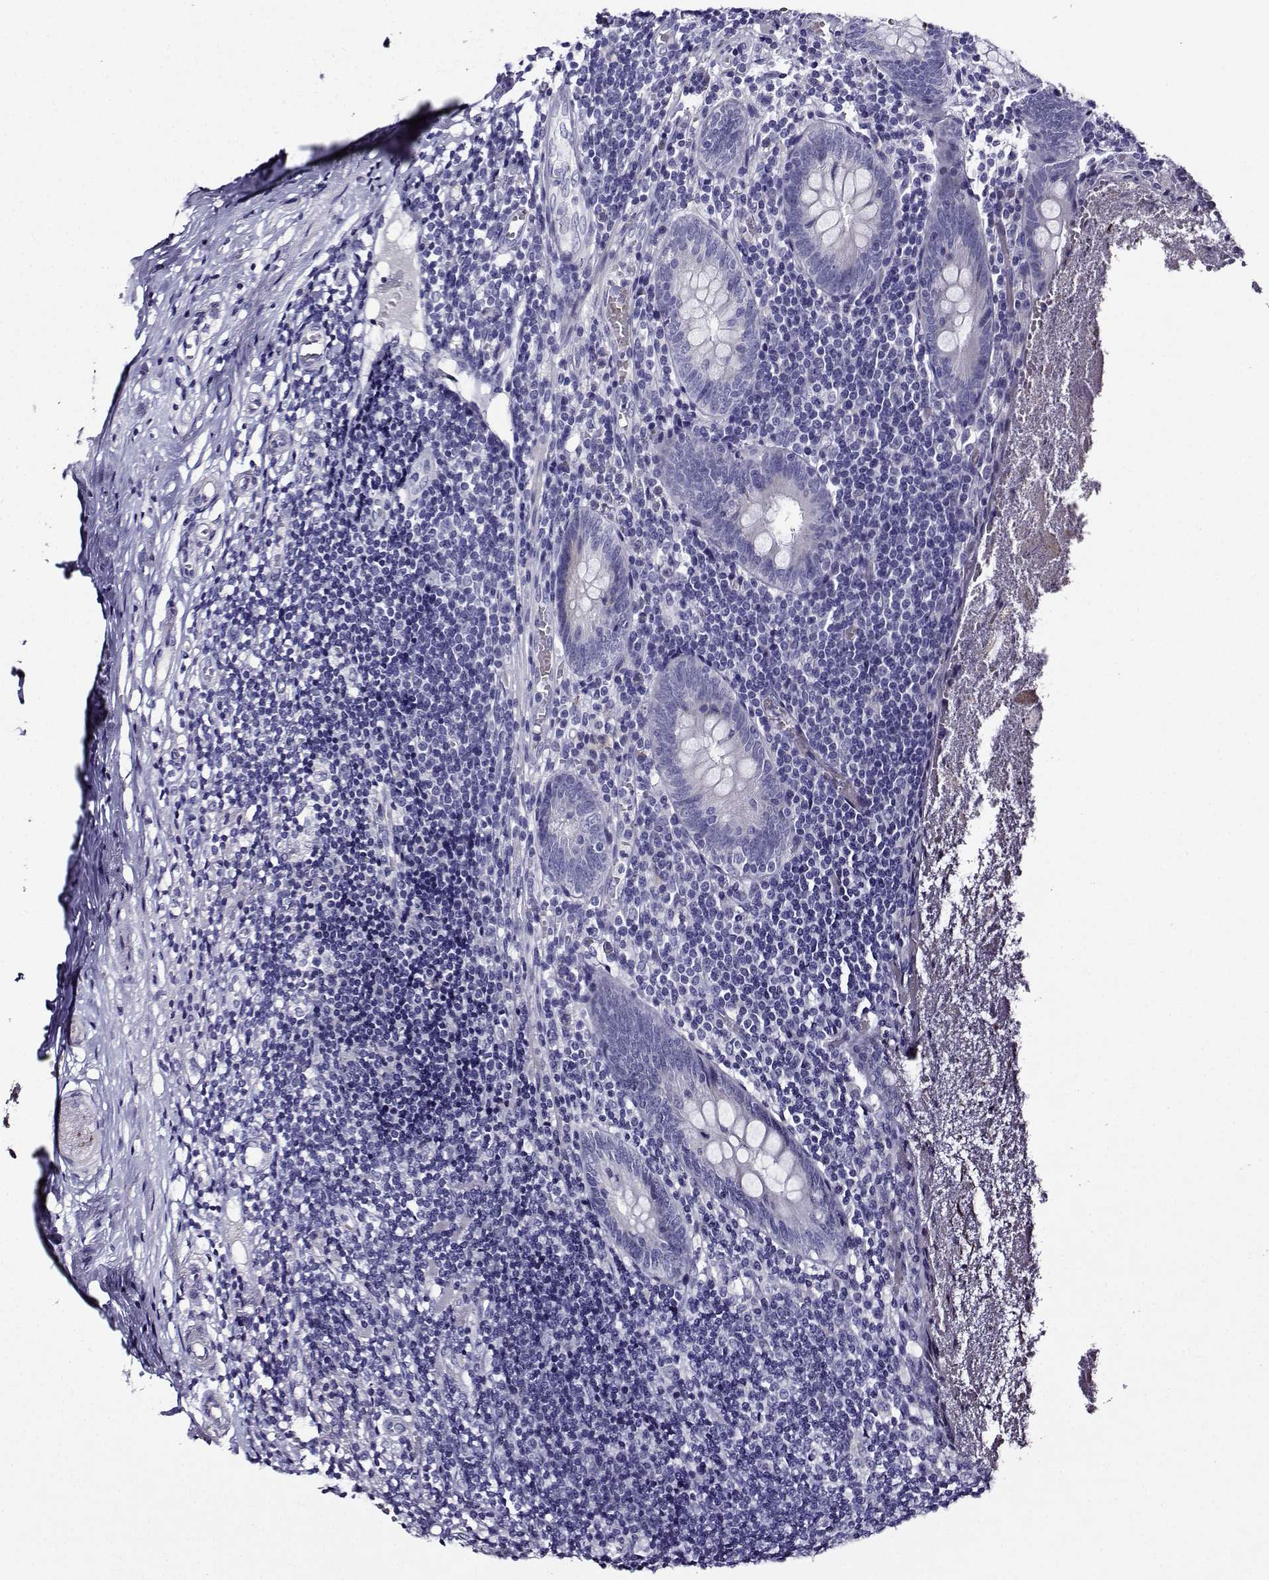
{"staining": {"intensity": "negative", "quantity": "none", "location": "none"}, "tissue": "appendix", "cell_type": "Glandular cells", "image_type": "normal", "snomed": [{"axis": "morphology", "description": "Normal tissue, NOS"}, {"axis": "topography", "description": "Appendix"}], "caption": "IHC photomicrograph of normal appendix: appendix stained with DAB exhibits no significant protein positivity in glandular cells.", "gene": "FBXO24", "patient": {"sex": "female", "age": 23}}